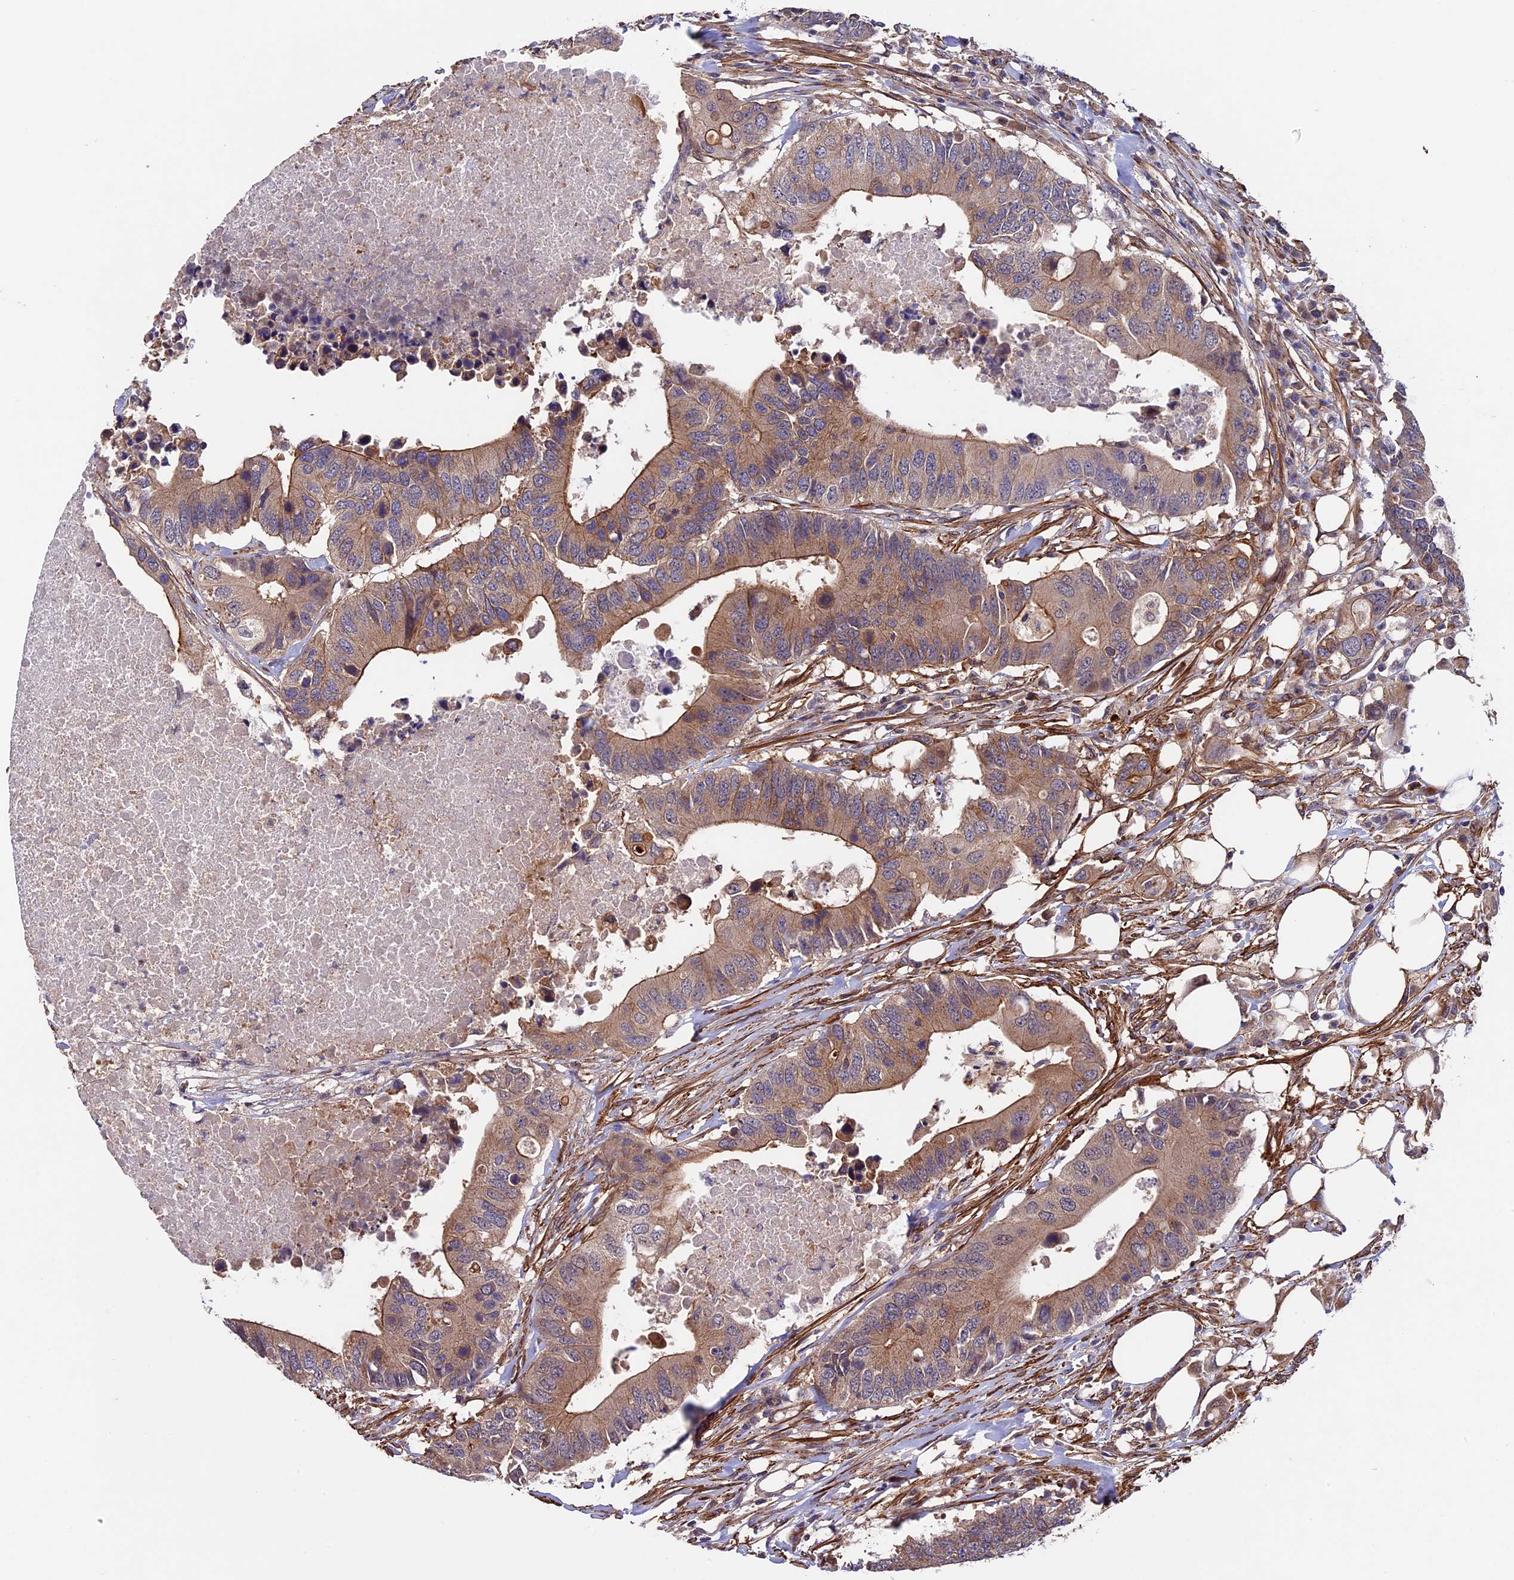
{"staining": {"intensity": "moderate", "quantity": ">75%", "location": "cytoplasmic/membranous"}, "tissue": "colorectal cancer", "cell_type": "Tumor cells", "image_type": "cancer", "snomed": [{"axis": "morphology", "description": "Adenocarcinoma, NOS"}, {"axis": "topography", "description": "Colon"}], "caption": "DAB immunohistochemical staining of human colorectal adenocarcinoma exhibits moderate cytoplasmic/membranous protein staining in approximately >75% of tumor cells.", "gene": "SLC9A5", "patient": {"sex": "male", "age": 71}}